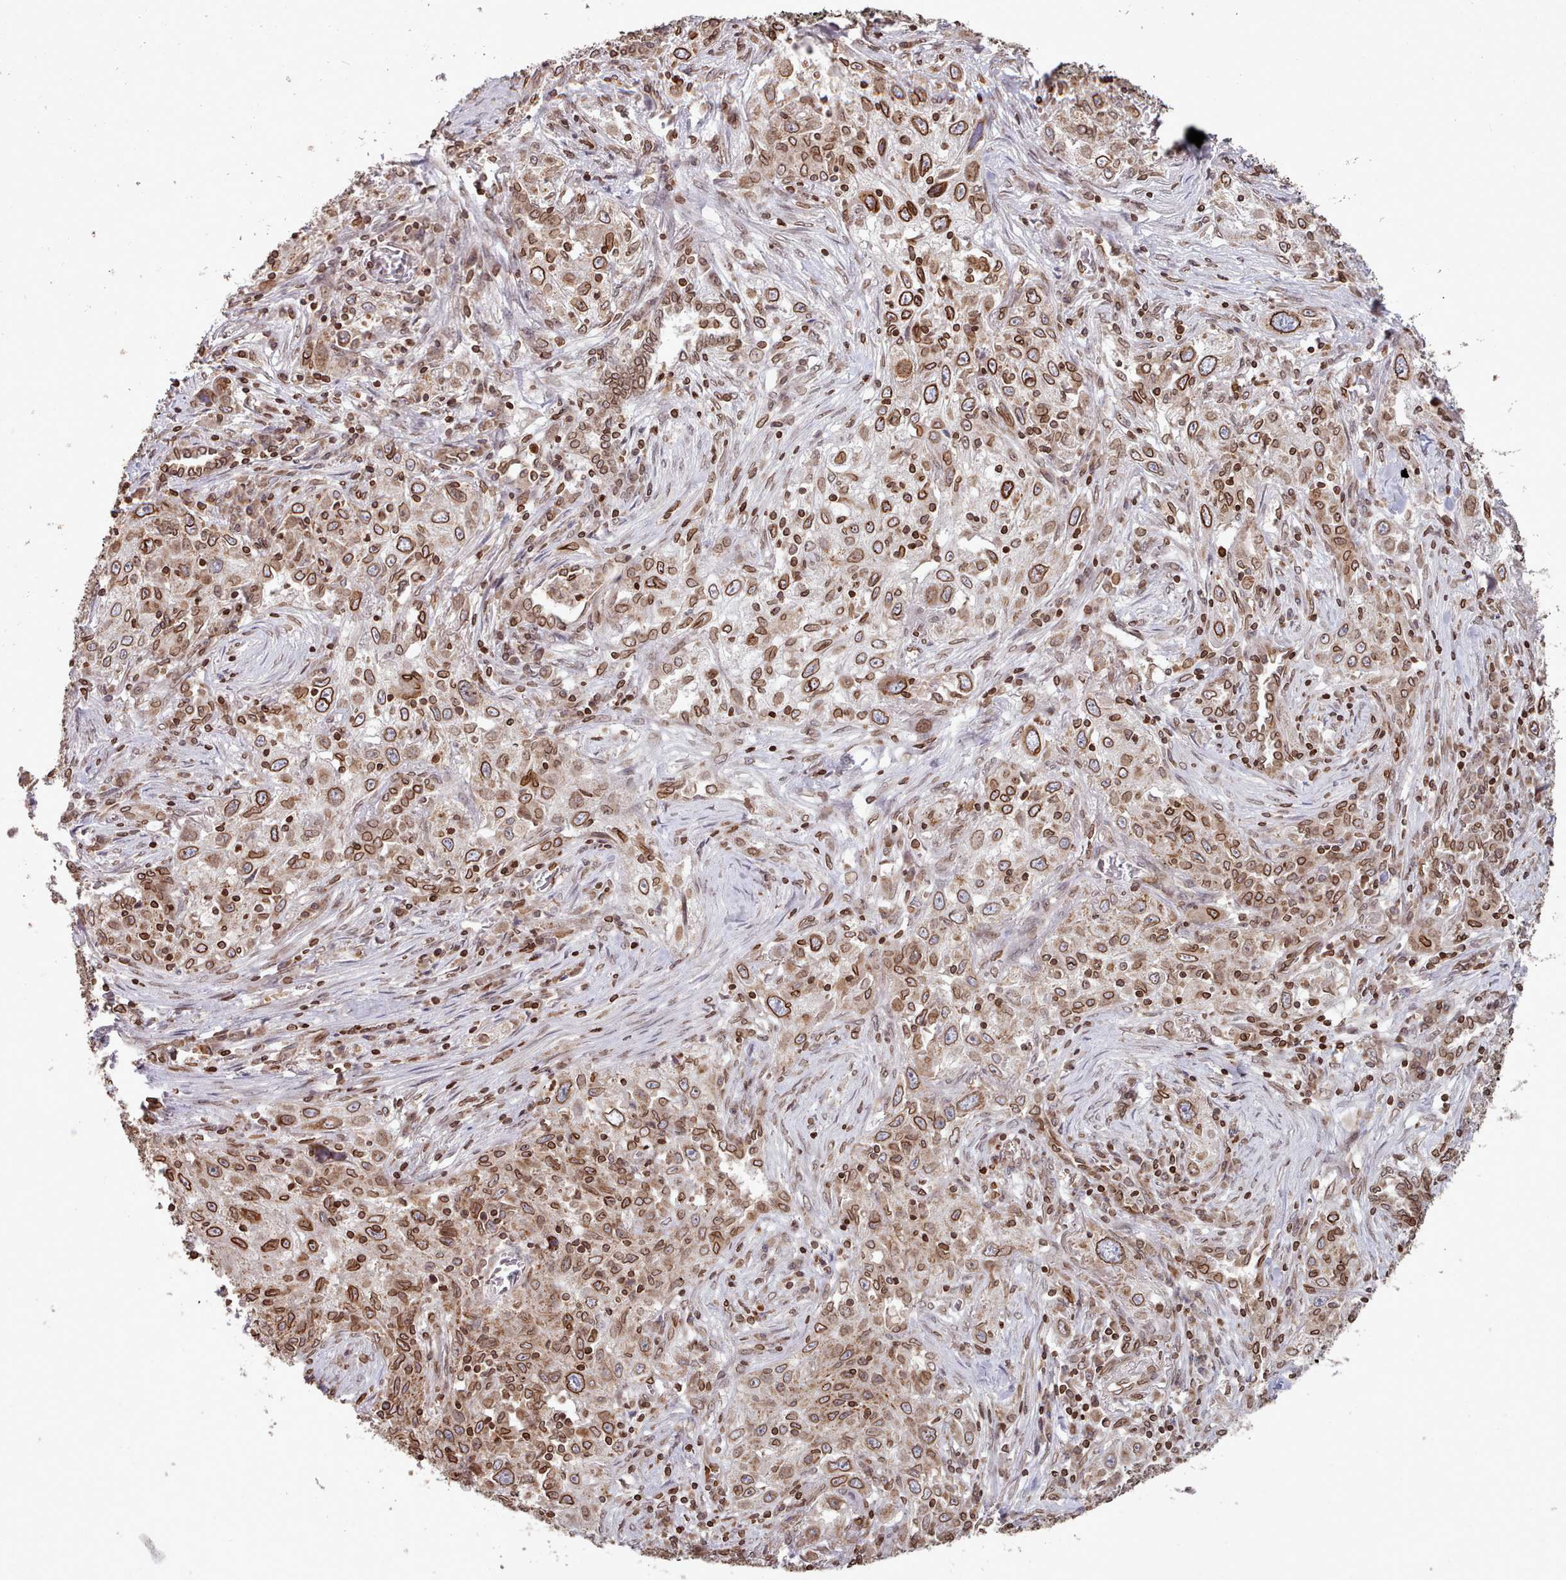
{"staining": {"intensity": "strong", "quantity": ">75%", "location": "cytoplasmic/membranous,nuclear"}, "tissue": "lung cancer", "cell_type": "Tumor cells", "image_type": "cancer", "snomed": [{"axis": "morphology", "description": "Squamous cell carcinoma, NOS"}, {"axis": "topography", "description": "Lung"}], "caption": "Squamous cell carcinoma (lung) stained with a brown dye exhibits strong cytoplasmic/membranous and nuclear positive staining in approximately >75% of tumor cells.", "gene": "TOR1AIP1", "patient": {"sex": "female", "age": 69}}